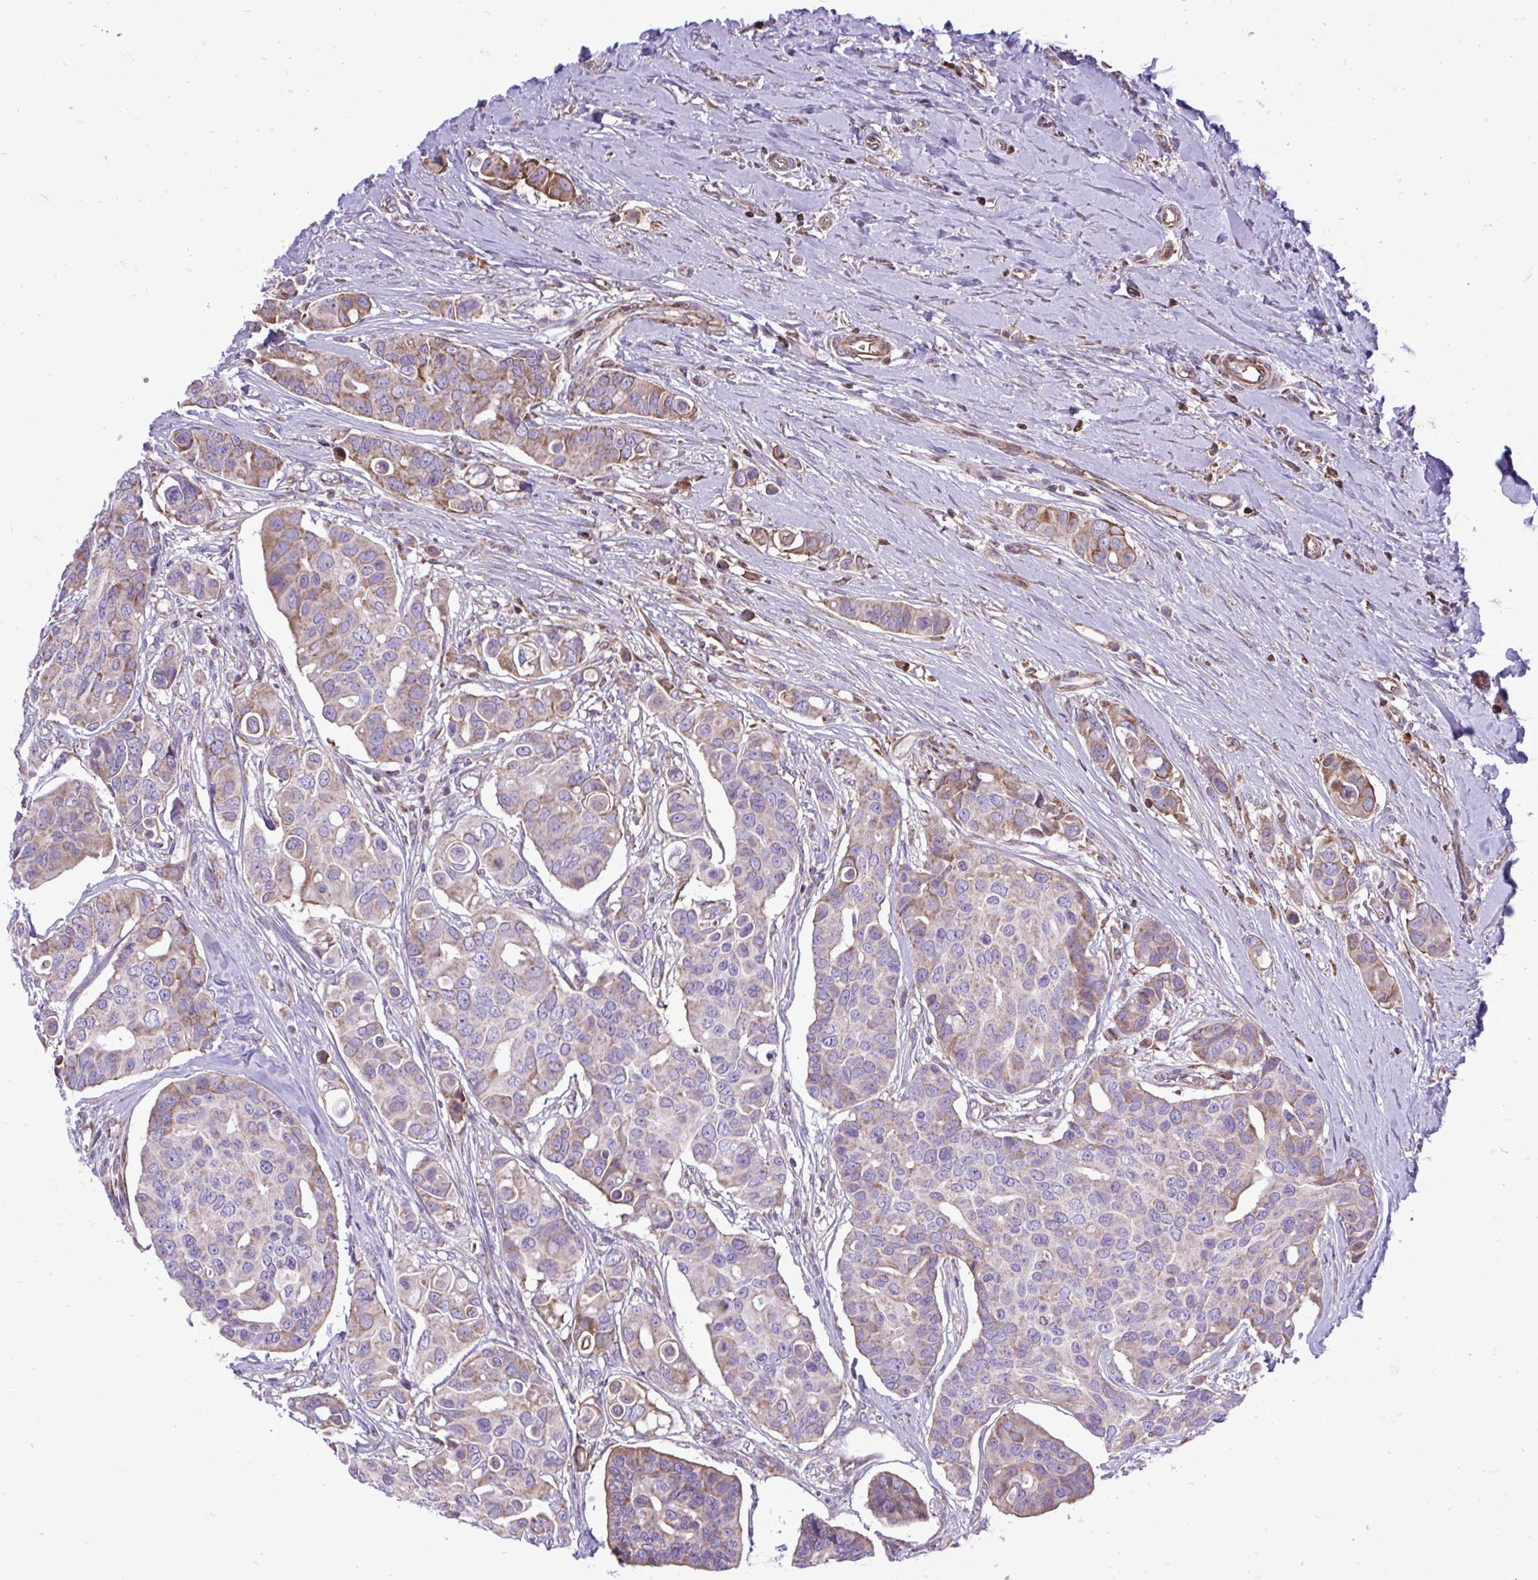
{"staining": {"intensity": "moderate", "quantity": "<25%", "location": "cytoplasmic/membranous"}, "tissue": "breast cancer", "cell_type": "Tumor cells", "image_type": "cancer", "snomed": [{"axis": "morphology", "description": "Normal tissue, NOS"}, {"axis": "morphology", "description": "Duct carcinoma"}, {"axis": "topography", "description": "Skin"}, {"axis": "topography", "description": "Breast"}], "caption": "Tumor cells exhibit moderate cytoplasmic/membranous positivity in approximately <25% of cells in breast intraductal carcinoma.", "gene": "ATP13A2", "patient": {"sex": "female", "age": 54}}